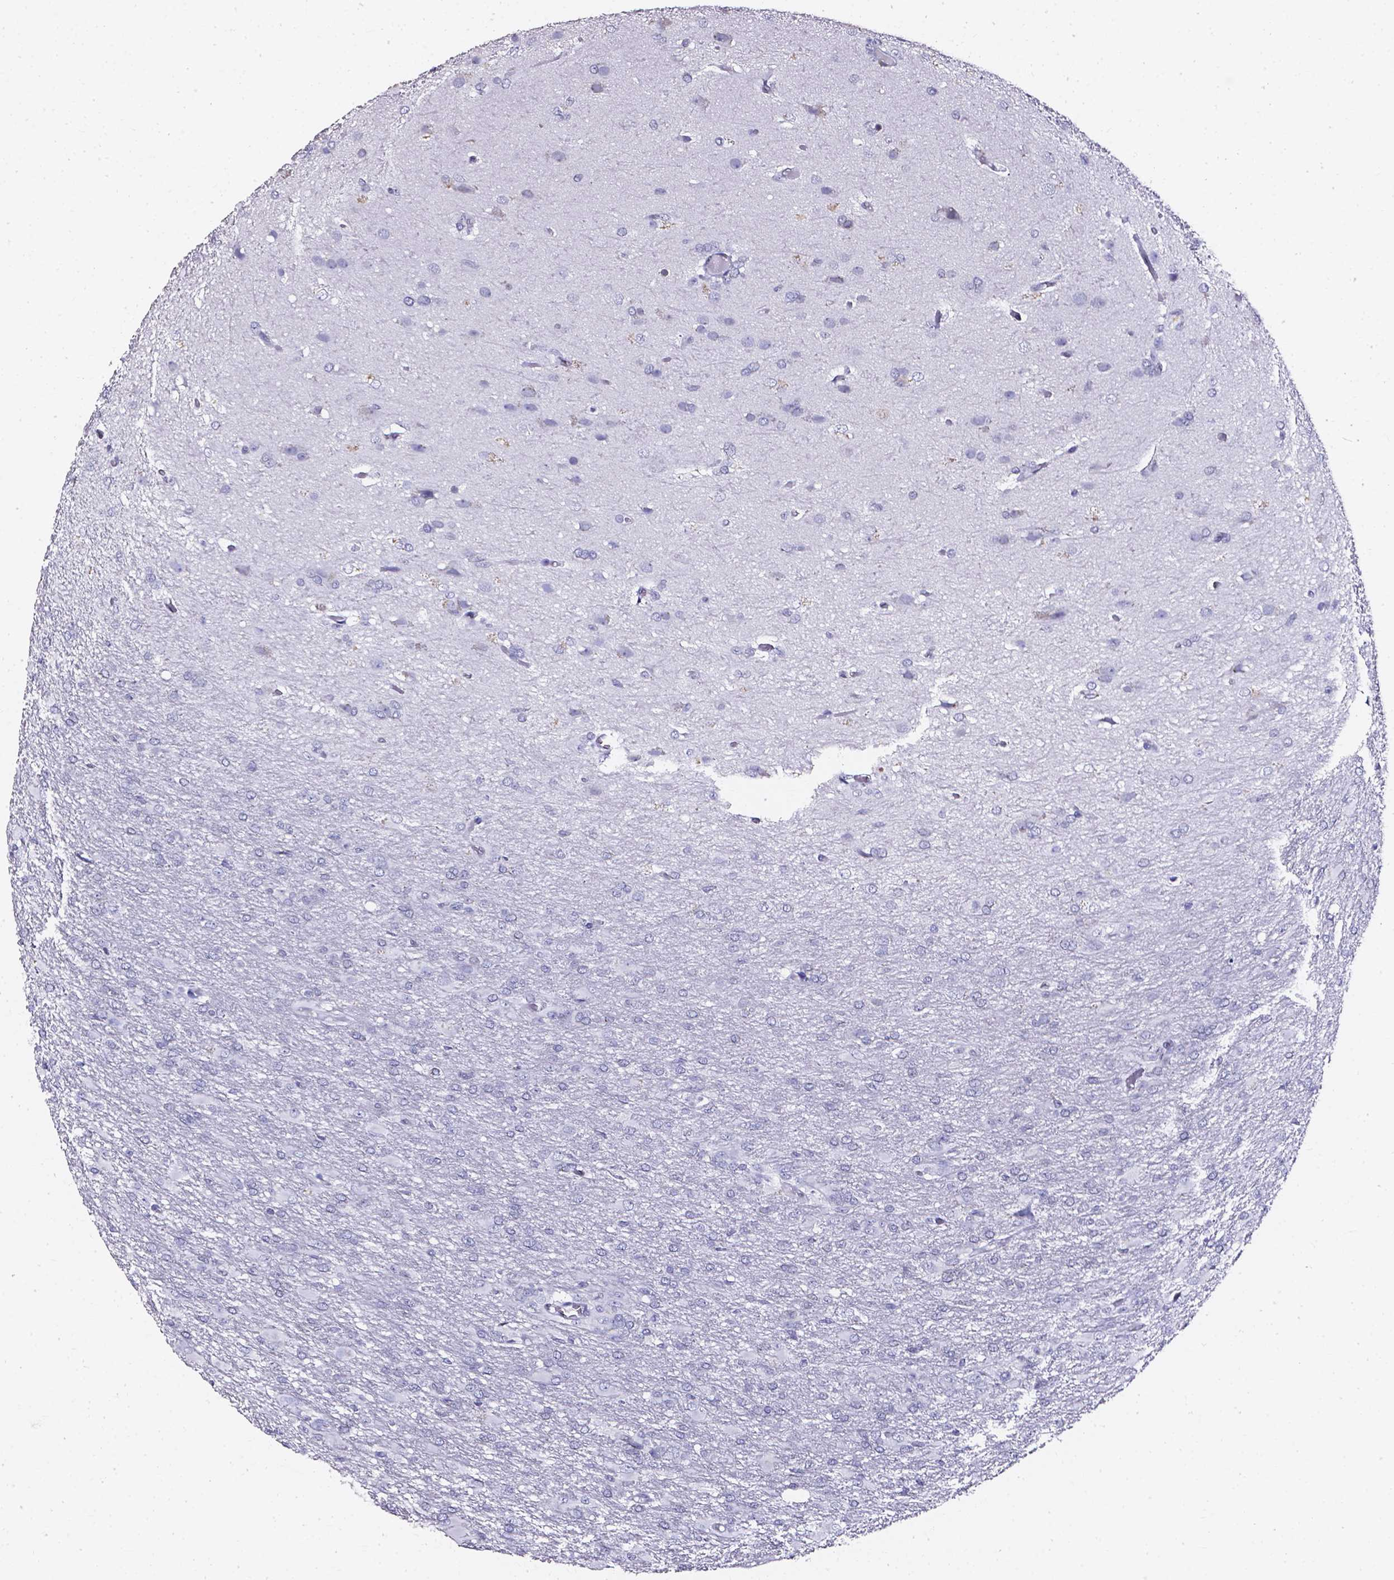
{"staining": {"intensity": "negative", "quantity": "none", "location": "none"}, "tissue": "glioma", "cell_type": "Tumor cells", "image_type": "cancer", "snomed": [{"axis": "morphology", "description": "Glioma, malignant, High grade"}, {"axis": "topography", "description": "Brain"}], "caption": "High magnification brightfield microscopy of high-grade glioma (malignant) stained with DAB (brown) and counterstained with hematoxylin (blue): tumor cells show no significant positivity. (DAB (3,3'-diaminobenzidine) immunohistochemistry (IHC), high magnification).", "gene": "AKR1B10", "patient": {"sex": "male", "age": 68}}